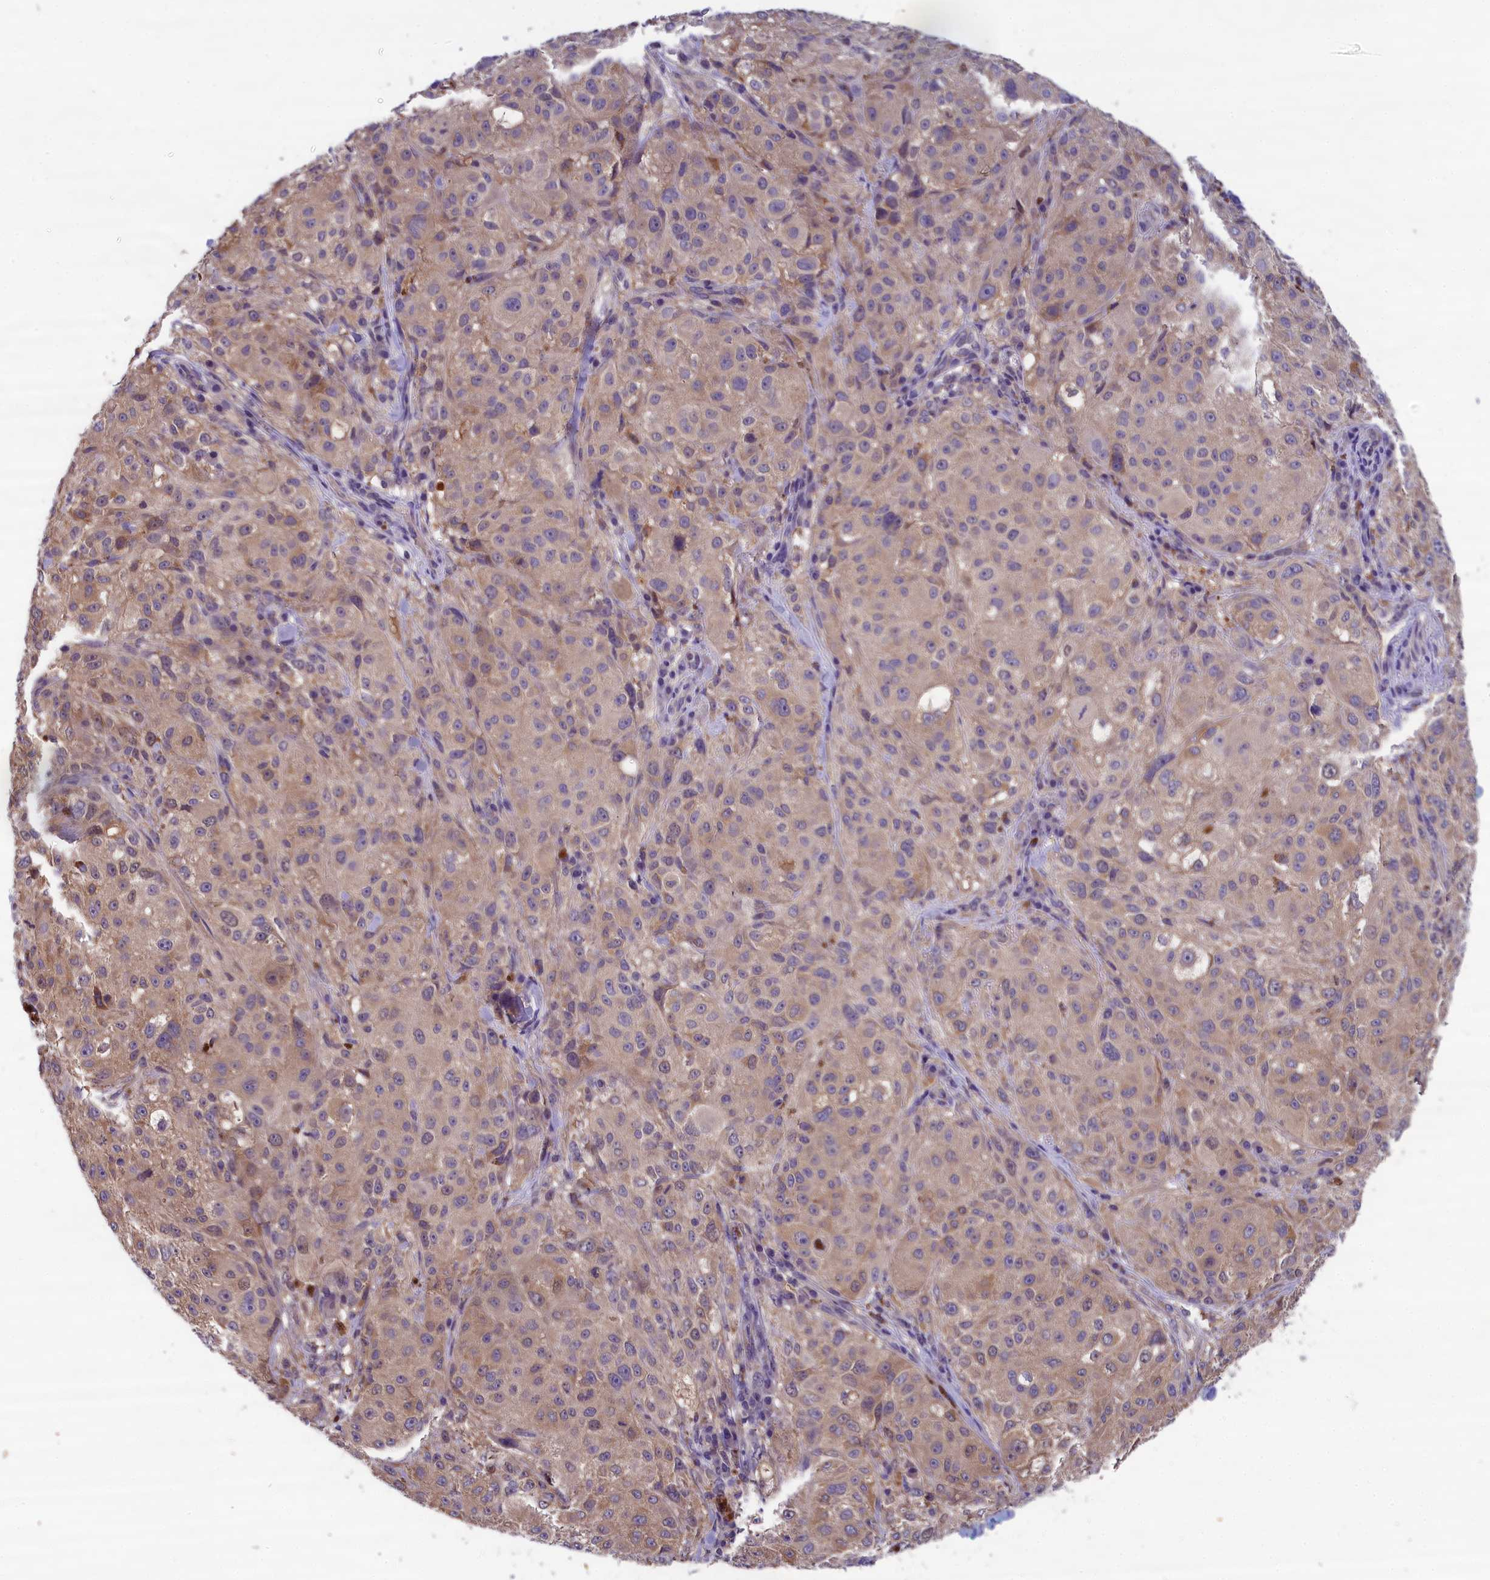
{"staining": {"intensity": "weak", "quantity": "<25%", "location": "cytoplasmic/membranous"}, "tissue": "melanoma", "cell_type": "Tumor cells", "image_type": "cancer", "snomed": [{"axis": "morphology", "description": "Necrosis, NOS"}, {"axis": "morphology", "description": "Malignant melanoma, NOS"}, {"axis": "topography", "description": "Skin"}], "caption": "This is an immunohistochemistry image of melanoma. There is no positivity in tumor cells.", "gene": "ABCC8", "patient": {"sex": "female", "age": 87}}